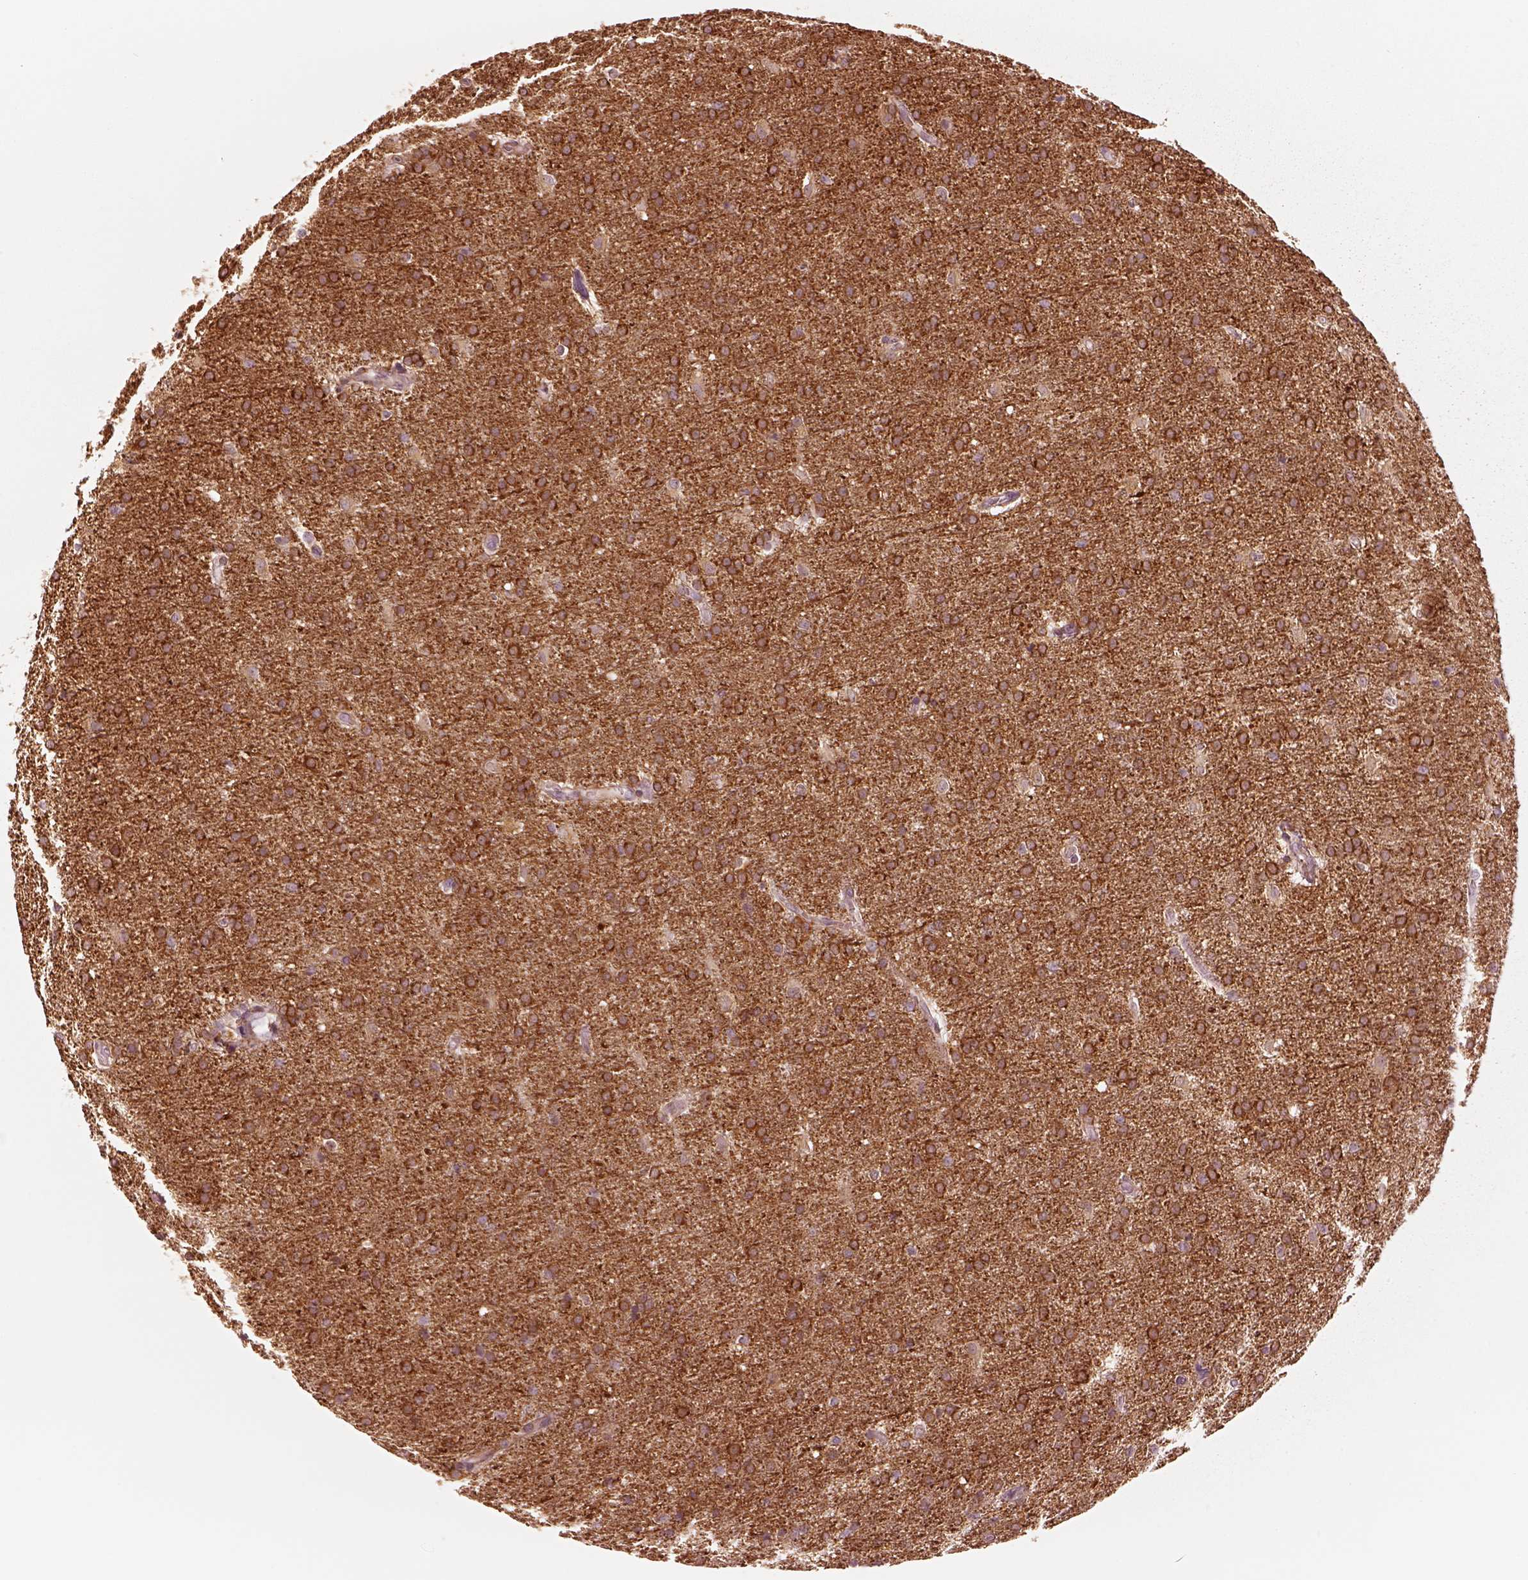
{"staining": {"intensity": "moderate", "quantity": ">75%", "location": "cytoplasmic/membranous"}, "tissue": "glioma", "cell_type": "Tumor cells", "image_type": "cancer", "snomed": [{"axis": "morphology", "description": "Glioma, malignant, Low grade"}, {"axis": "topography", "description": "Brain"}], "caption": "This image exhibits malignant low-grade glioma stained with immunohistochemistry (IHC) to label a protein in brown. The cytoplasmic/membranous of tumor cells show moderate positivity for the protein. Nuclei are counter-stained blue.", "gene": "DNAAF9", "patient": {"sex": "female", "age": 32}}